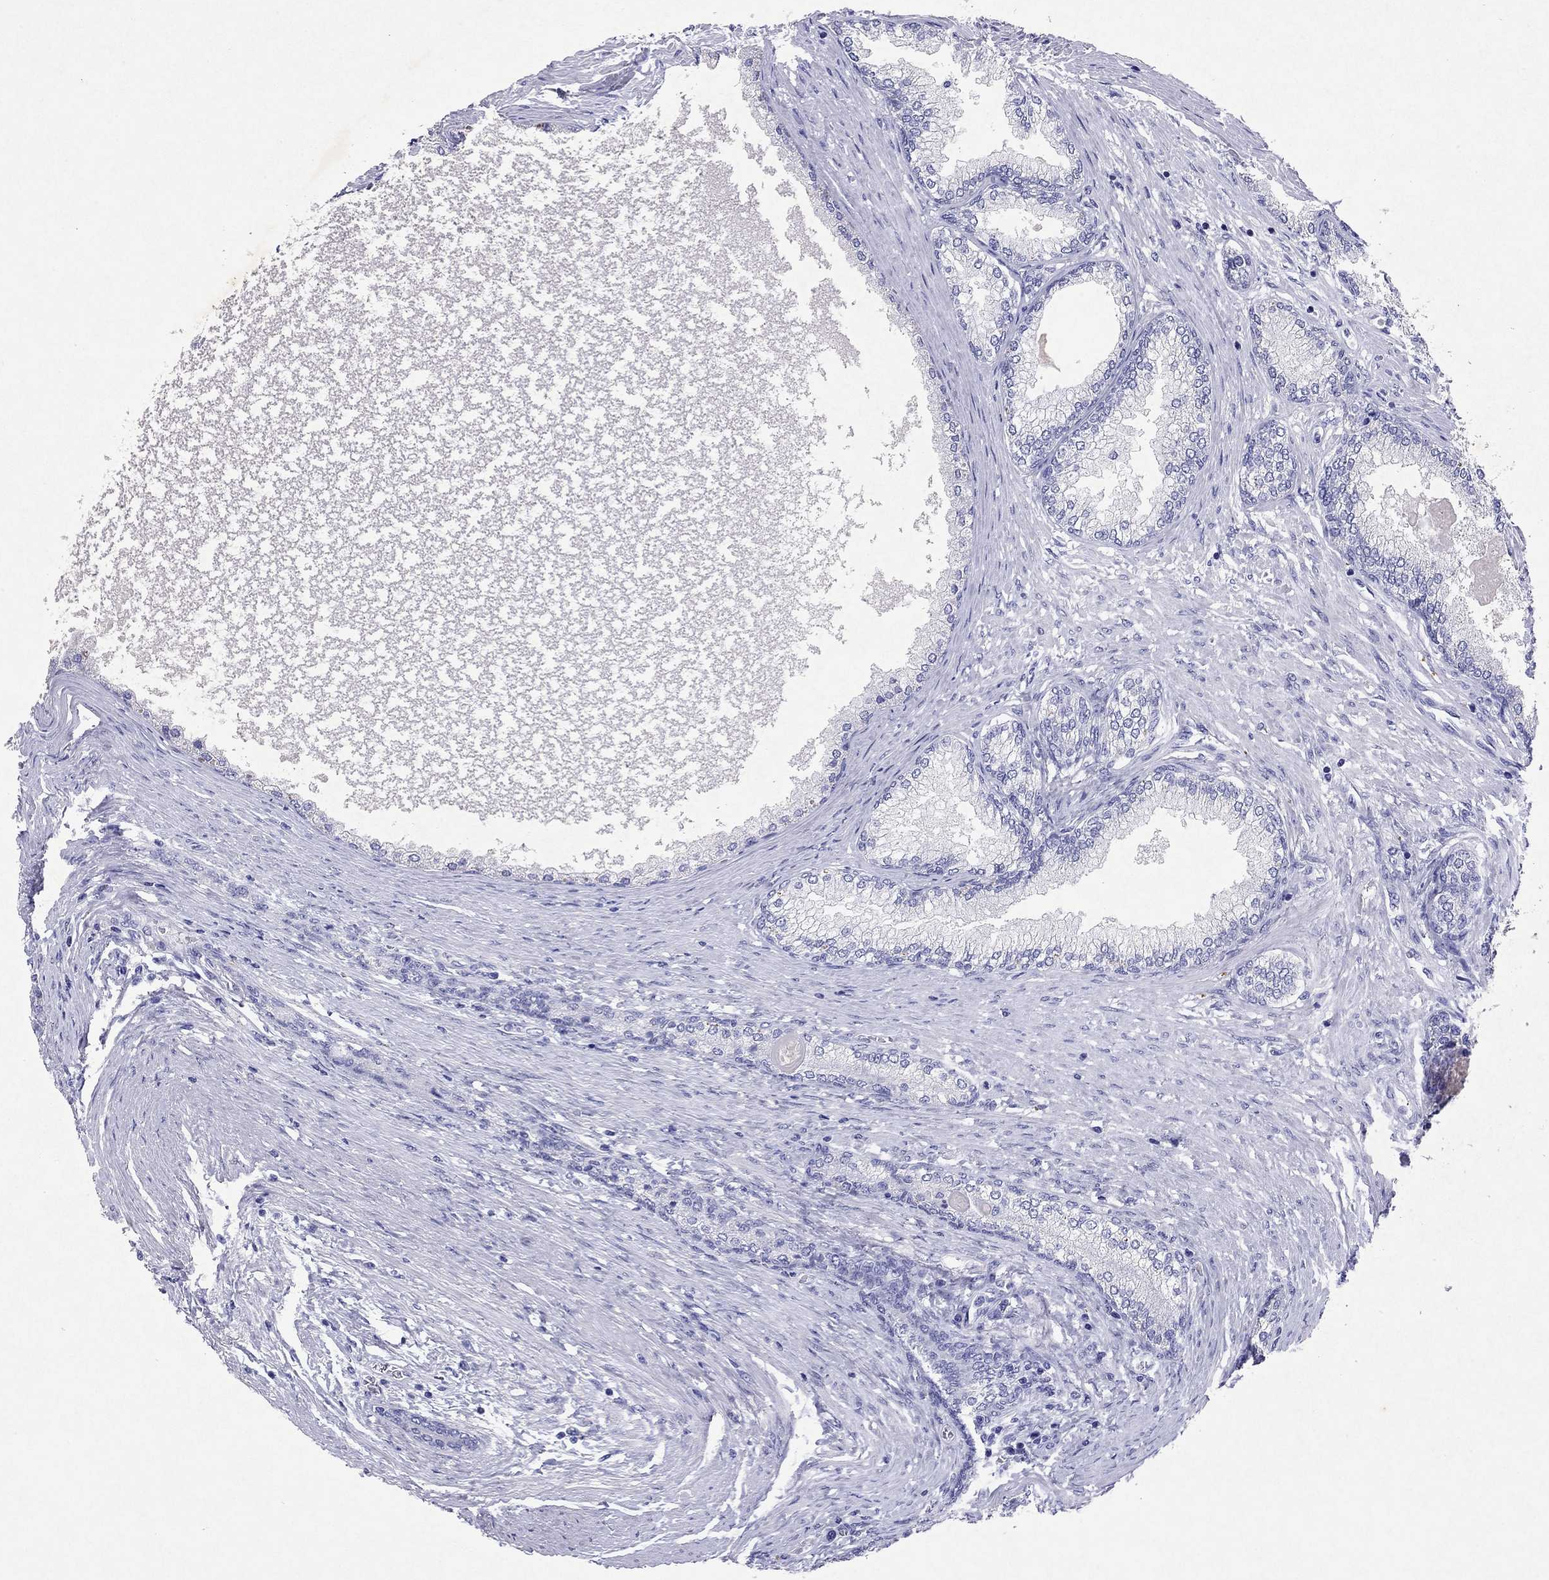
{"staining": {"intensity": "negative", "quantity": "none", "location": "none"}, "tissue": "prostate", "cell_type": "Glandular cells", "image_type": "normal", "snomed": [{"axis": "morphology", "description": "Normal tissue, NOS"}, {"axis": "topography", "description": "Prostate"}], "caption": "Immunohistochemical staining of normal human prostate reveals no significant staining in glandular cells.", "gene": "ARMC12", "patient": {"sex": "male", "age": 72}}